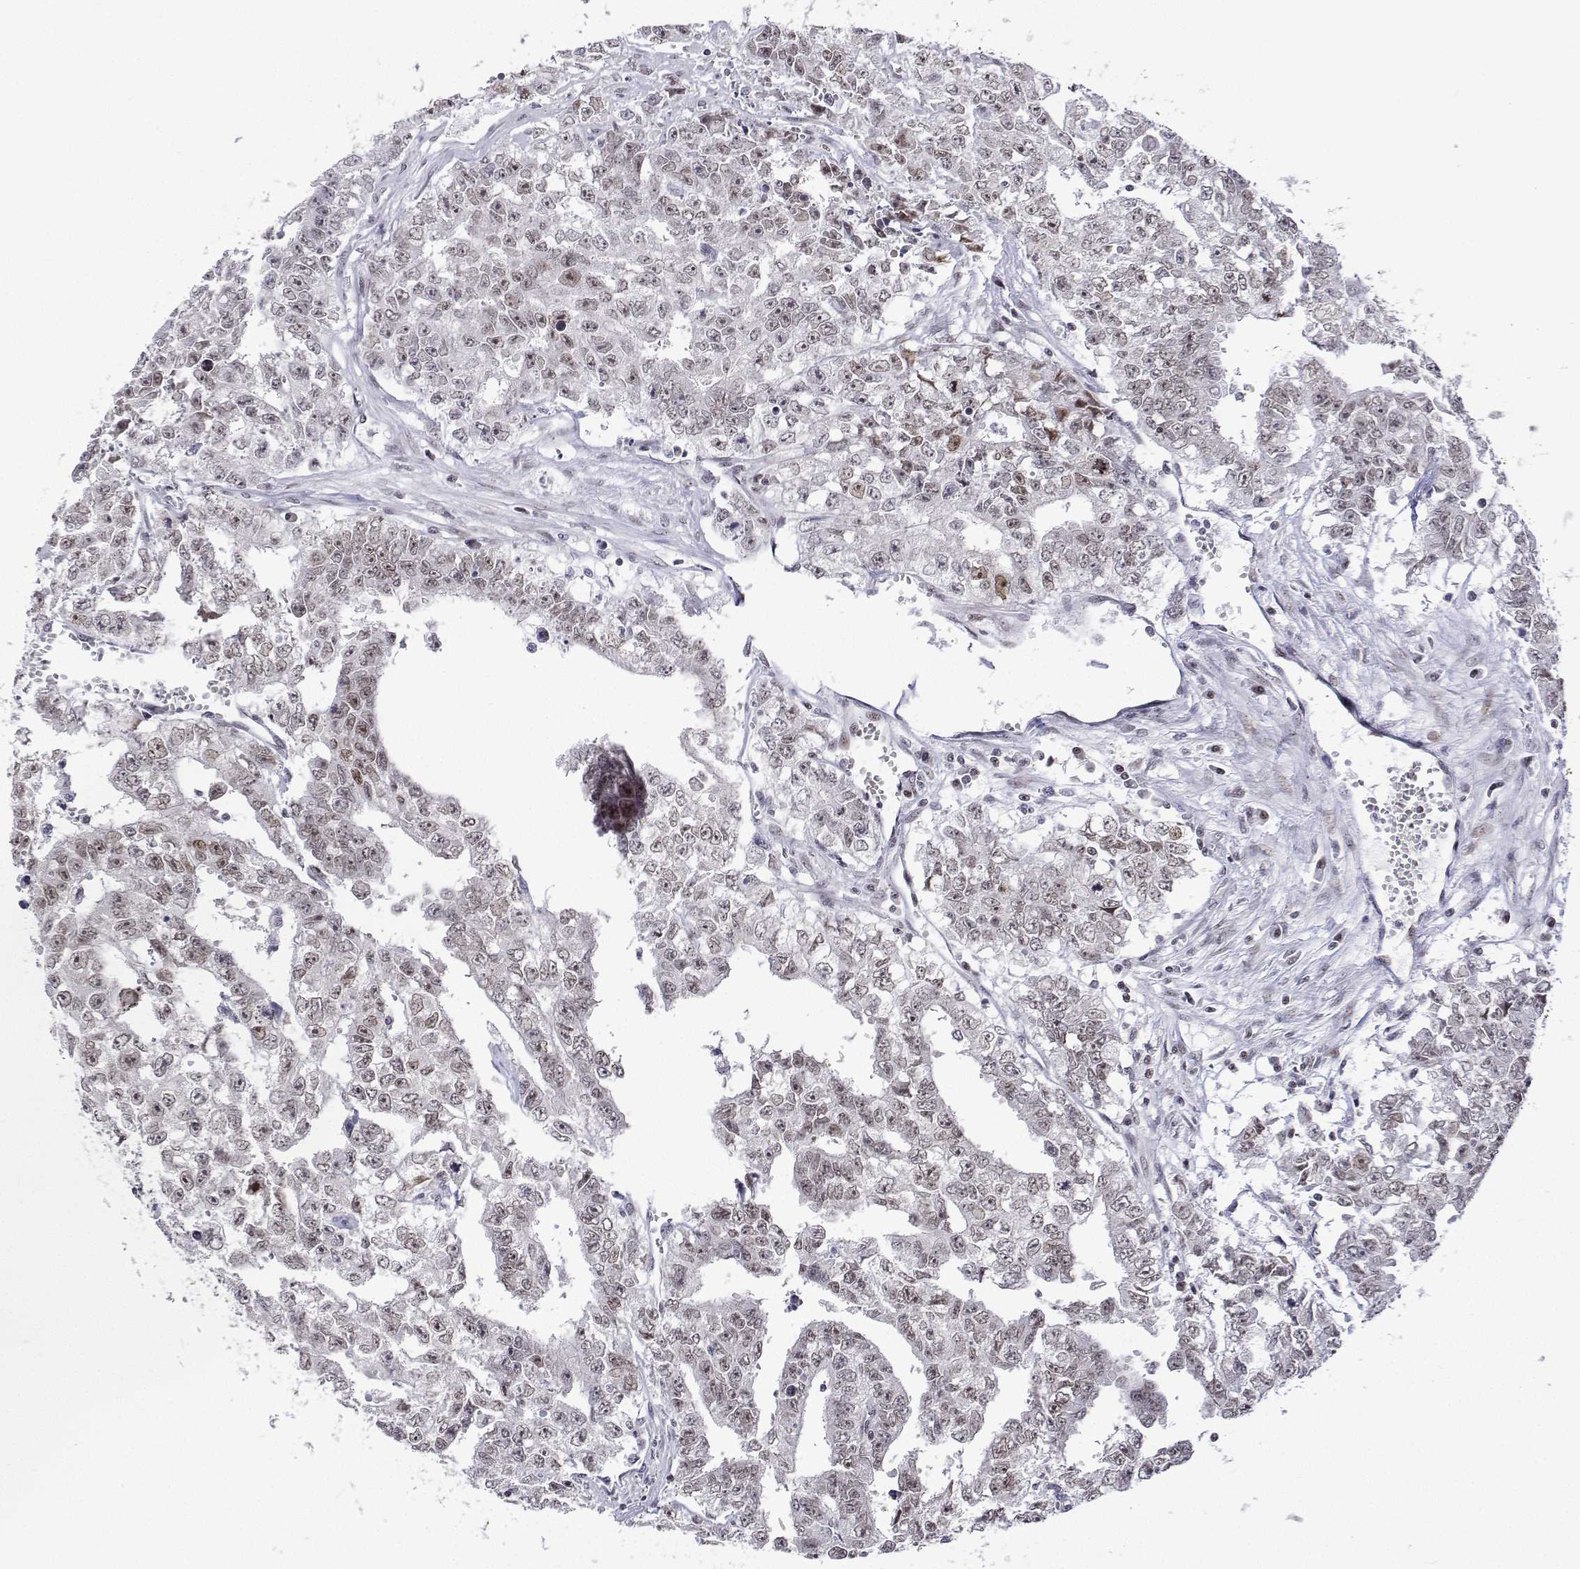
{"staining": {"intensity": "weak", "quantity": "25%-75%", "location": "nuclear"}, "tissue": "testis cancer", "cell_type": "Tumor cells", "image_type": "cancer", "snomed": [{"axis": "morphology", "description": "Carcinoma, Embryonal, NOS"}, {"axis": "morphology", "description": "Teratoma, malignant, NOS"}, {"axis": "topography", "description": "Testis"}], "caption": "Immunohistochemical staining of human malignant teratoma (testis) reveals weak nuclear protein positivity in about 25%-75% of tumor cells.", "gene": "XPC", "patient": {"sex": "male", "age": 24}}